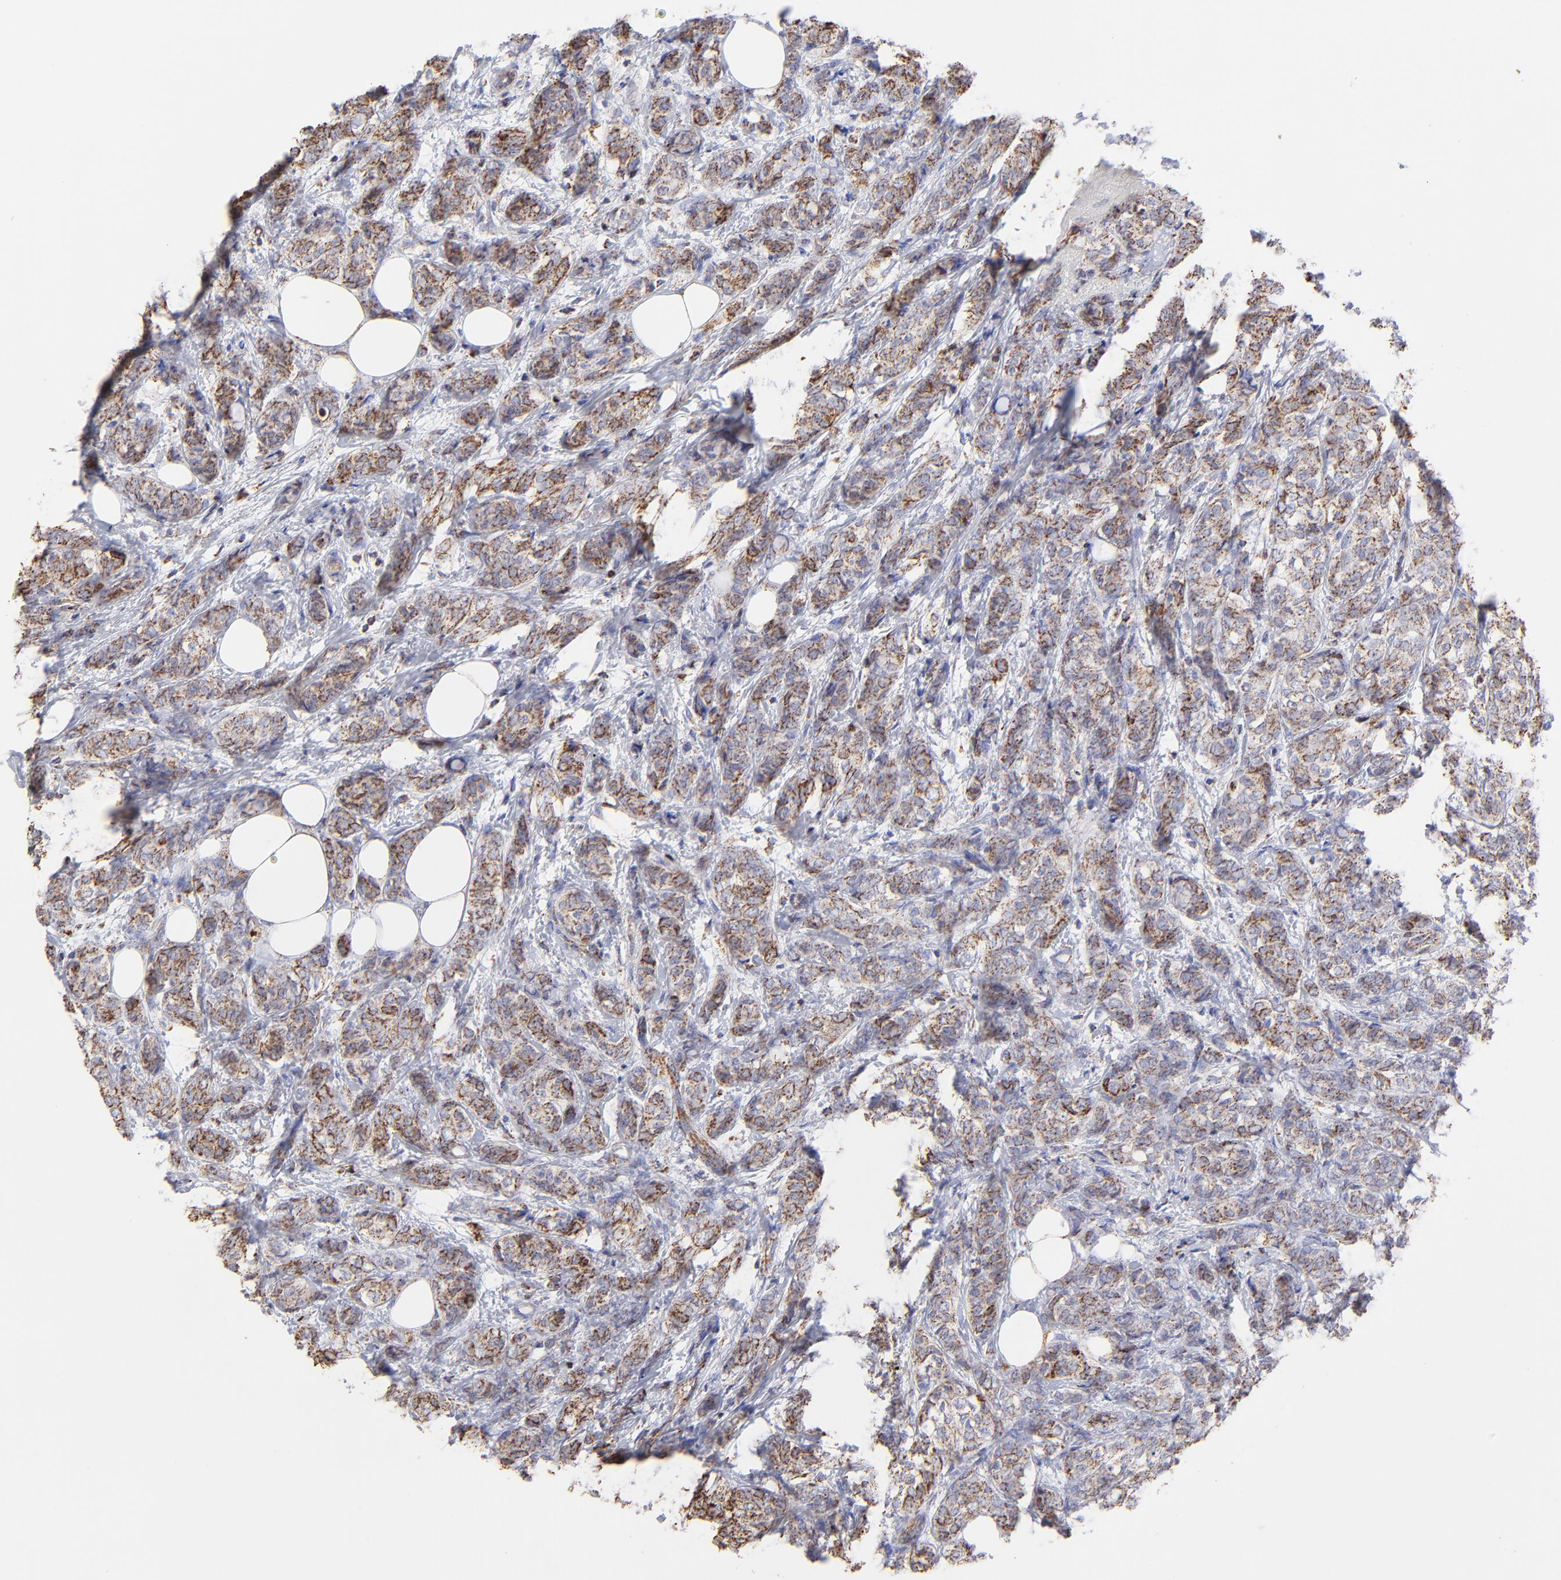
{"staining": {"intensity": "moderate", "quantity": ">75%", "location": "cytoplasmic/membranous"}, "tissue": "breast cancer", "cell_type": "Tumor cells", "image_type": "cancer", "snomed": [{"axis": "morphology", "description": "Lobular carcinoma"}, {"axis": "topography", "description": "Breast"}], "caption": "Protein expression analysis of human breast lobular carcinoma reveals moderate cytoplasmic/membranous expression in about >75% of tumor cells.", "gene": "ECH1", "patient": {"sex": "female", "age": 60}}